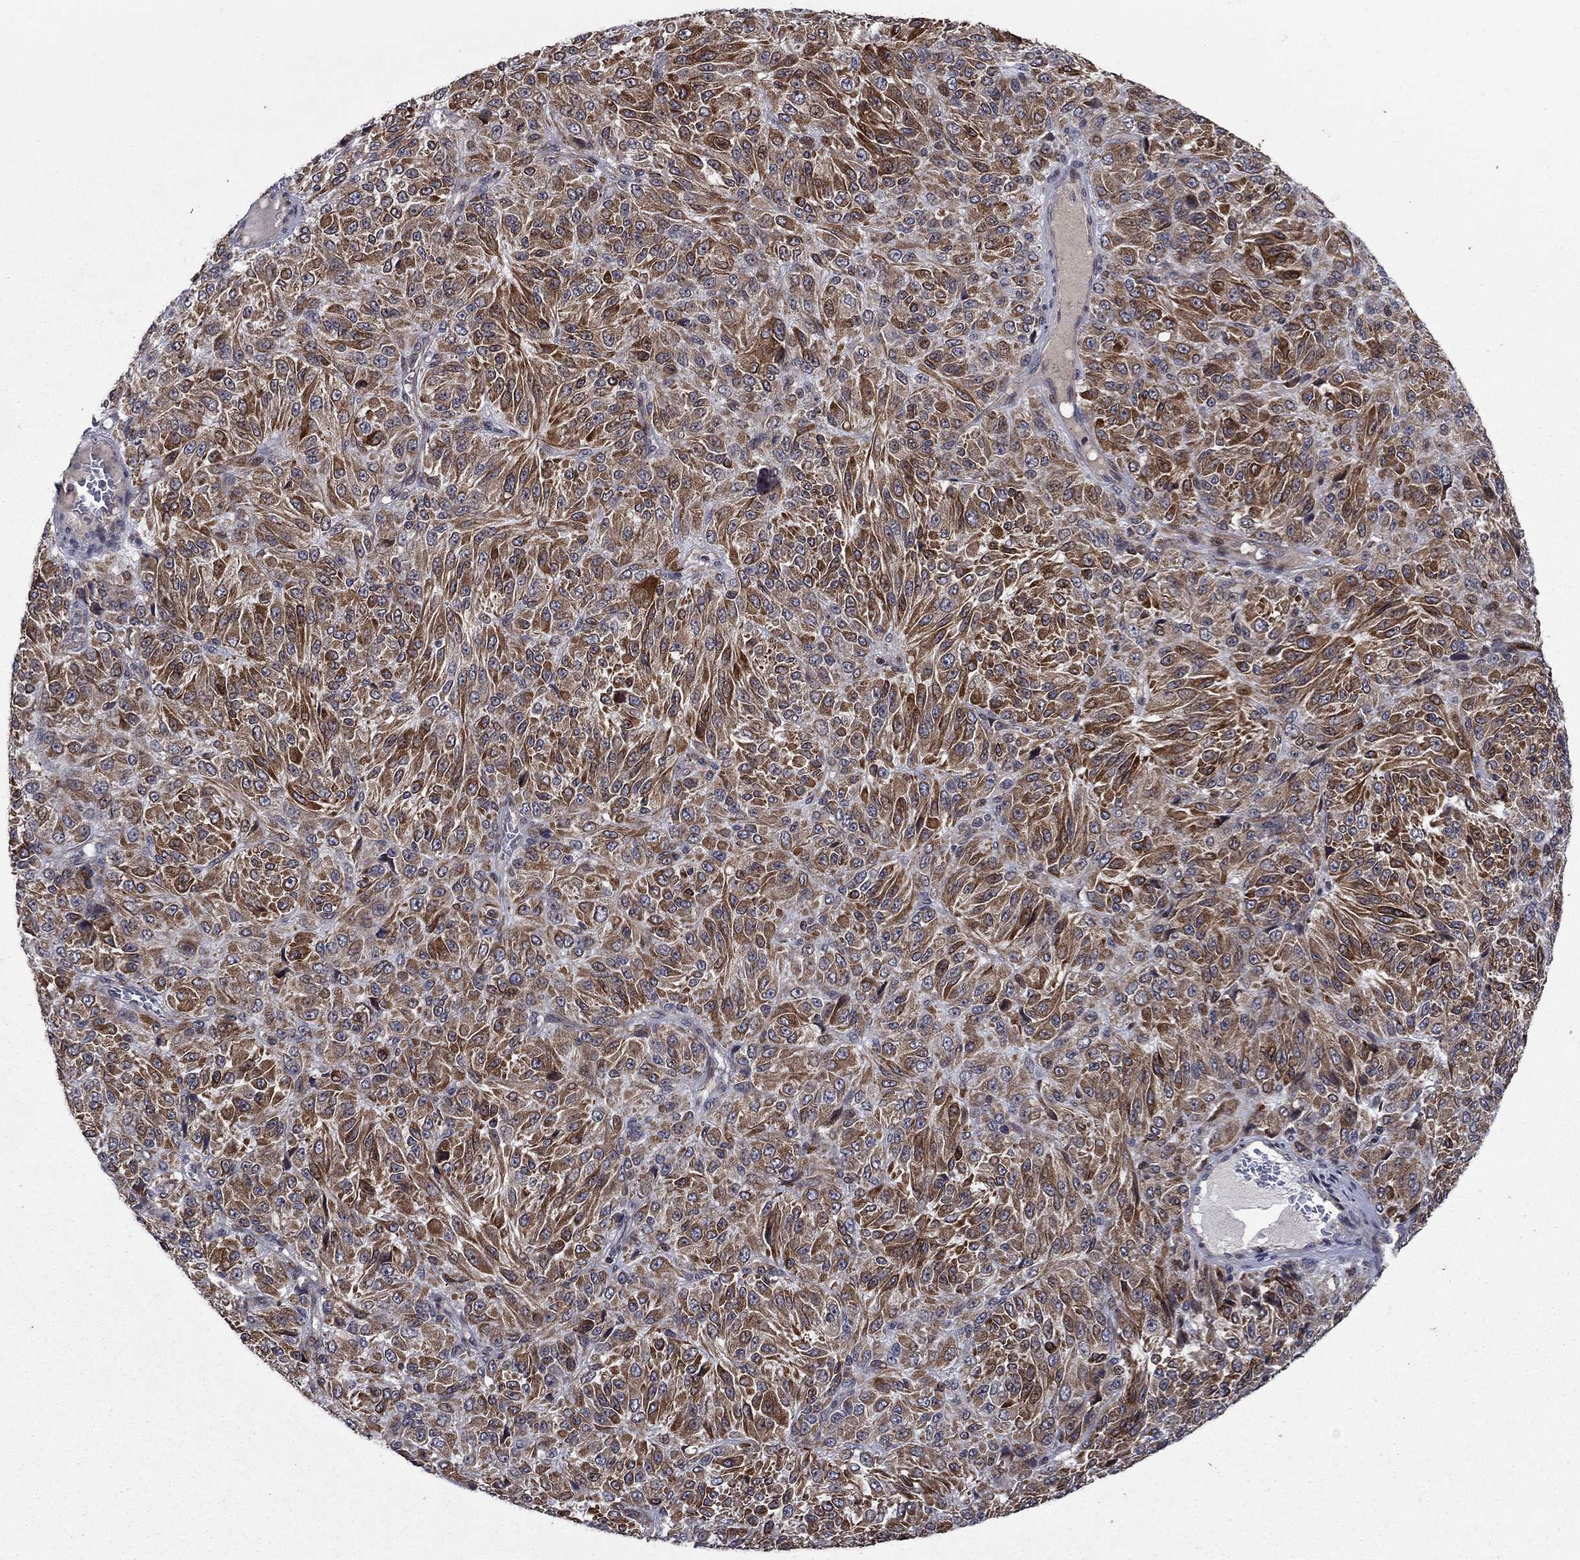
{"staining": {"intensity": "strong", "quantity": "25%-75%", "location": "cytoplasmic/membranous"}, "tissue": "melanoma", "cell_type": "Tumor cells", "image_type": "cancer", "snomed": [{"axis": "morphology", "description": "Malignant melanoma, Metastatic site"}, {"axis": "topography", "description": "Brain"}], "caption": "Protein staining displays strong cytoplasmic/membranous staining in about 25%-75% of tumor cells in melanoma.", "gene": "DHRS7", "patient": {"sex": "female", "age": 56}}